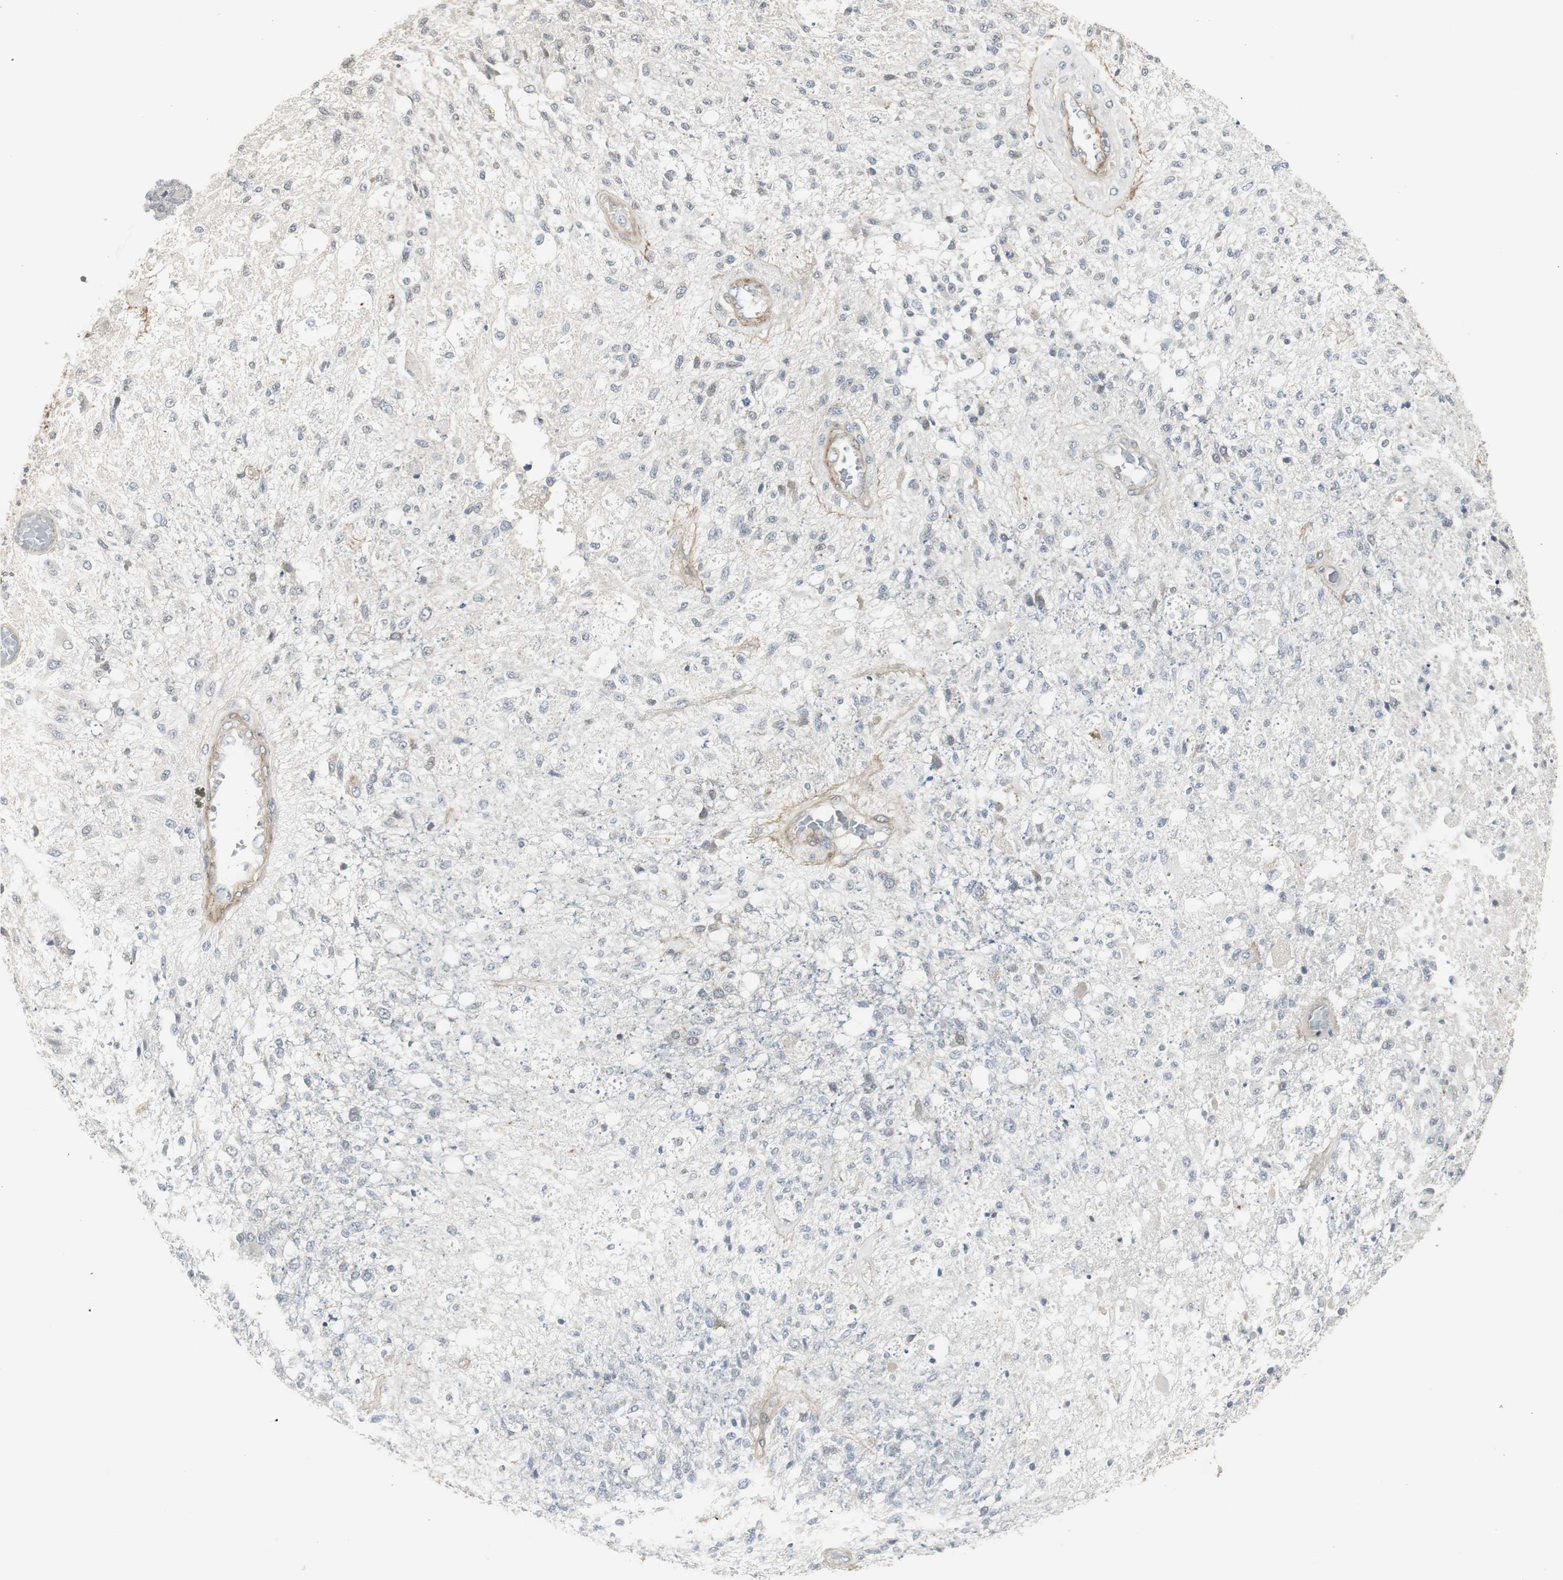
{"staining": {"intensity": "negative", "quantity": "none", "location": "none"}, "tissue": "glioma", "cell_type": "Tumor cells", "image_type": "cancer", "snomed": [{"axis": "morphology", "description": "Normal tissue, NOS"}, {"axis": "morphology", "description": "Glioma, malignant, High grade"}, {"axis": "topography", "description": "Cerebral cortex"}], "caption": "Malignant high-grade glioma was stained to show a protein in brown. There is no significant staining in tumor cells. The staining is performed using DAB brown chromogen with nuclei counter-stained in using hematoxylin.", "gene": "SCYL3", "patient": {"sex": "male", "age": 77}}